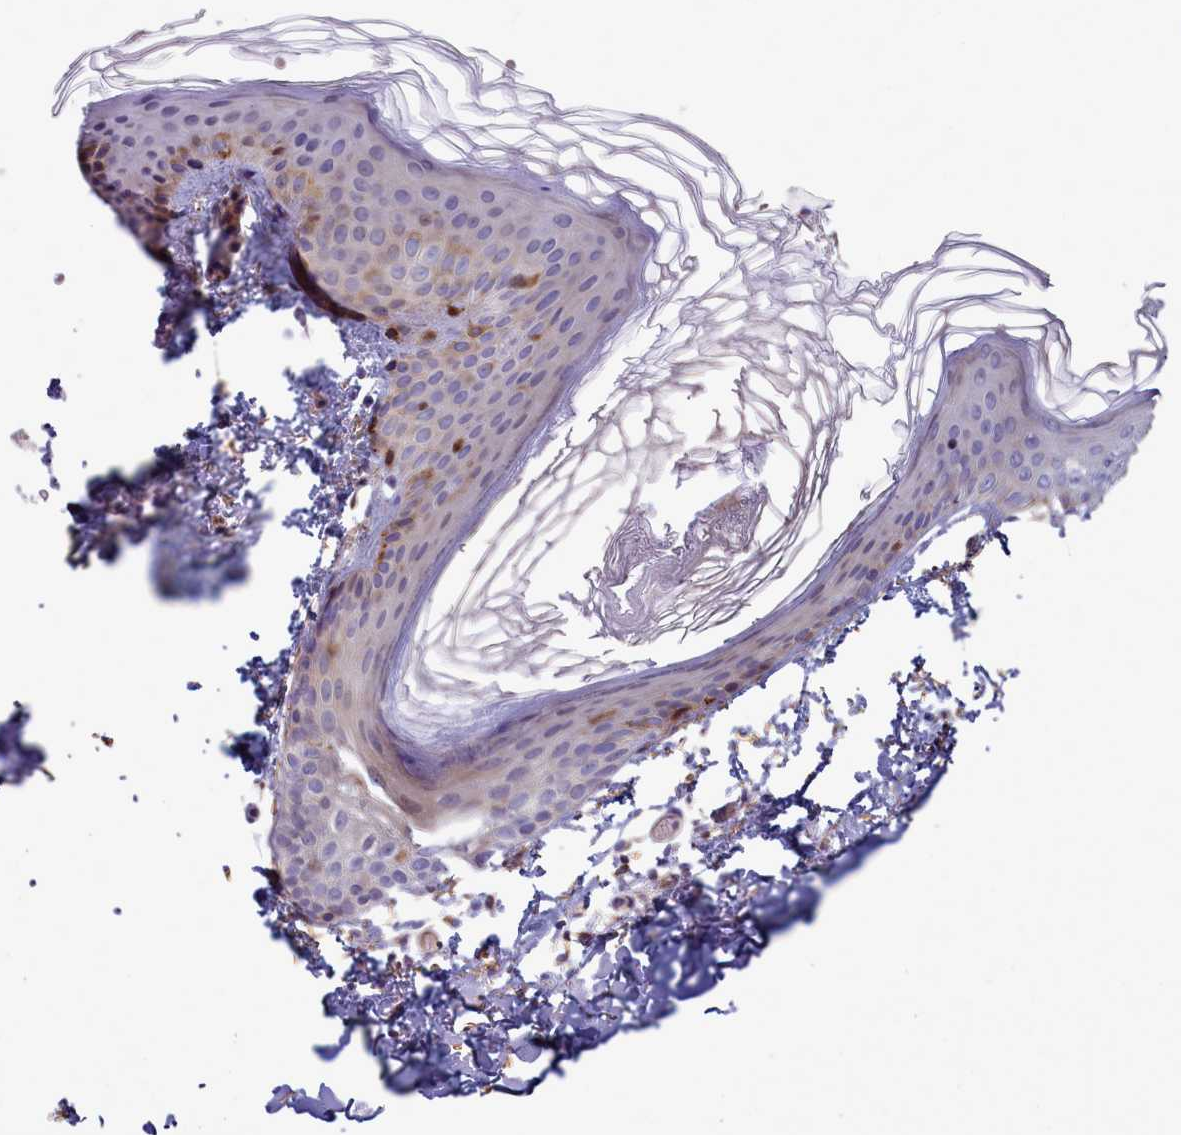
{"staining": {"intensity": "negative", "quantity": "none", "location": "none"}, "tissue": "skin", "cell_type": "Fibroblasts", "image_type": "normal", "snomed": [{"axis": "morphology", "description": "Normal tissue, NOS"}, {"axis": "topography", "description": "Skin"}], "caption": "The immunohistochemistry photomicrograph has no significant staining in fibroblasts of skin. Brightfield microscopy of immunohistochemistry stained with DAB (3,3'-diaminobenzidine) (brown) and hematoxylin (blue), captured at high magnification.", "gene": "RAPGEF4", "patient": {"sex": "female", "age": 58}}